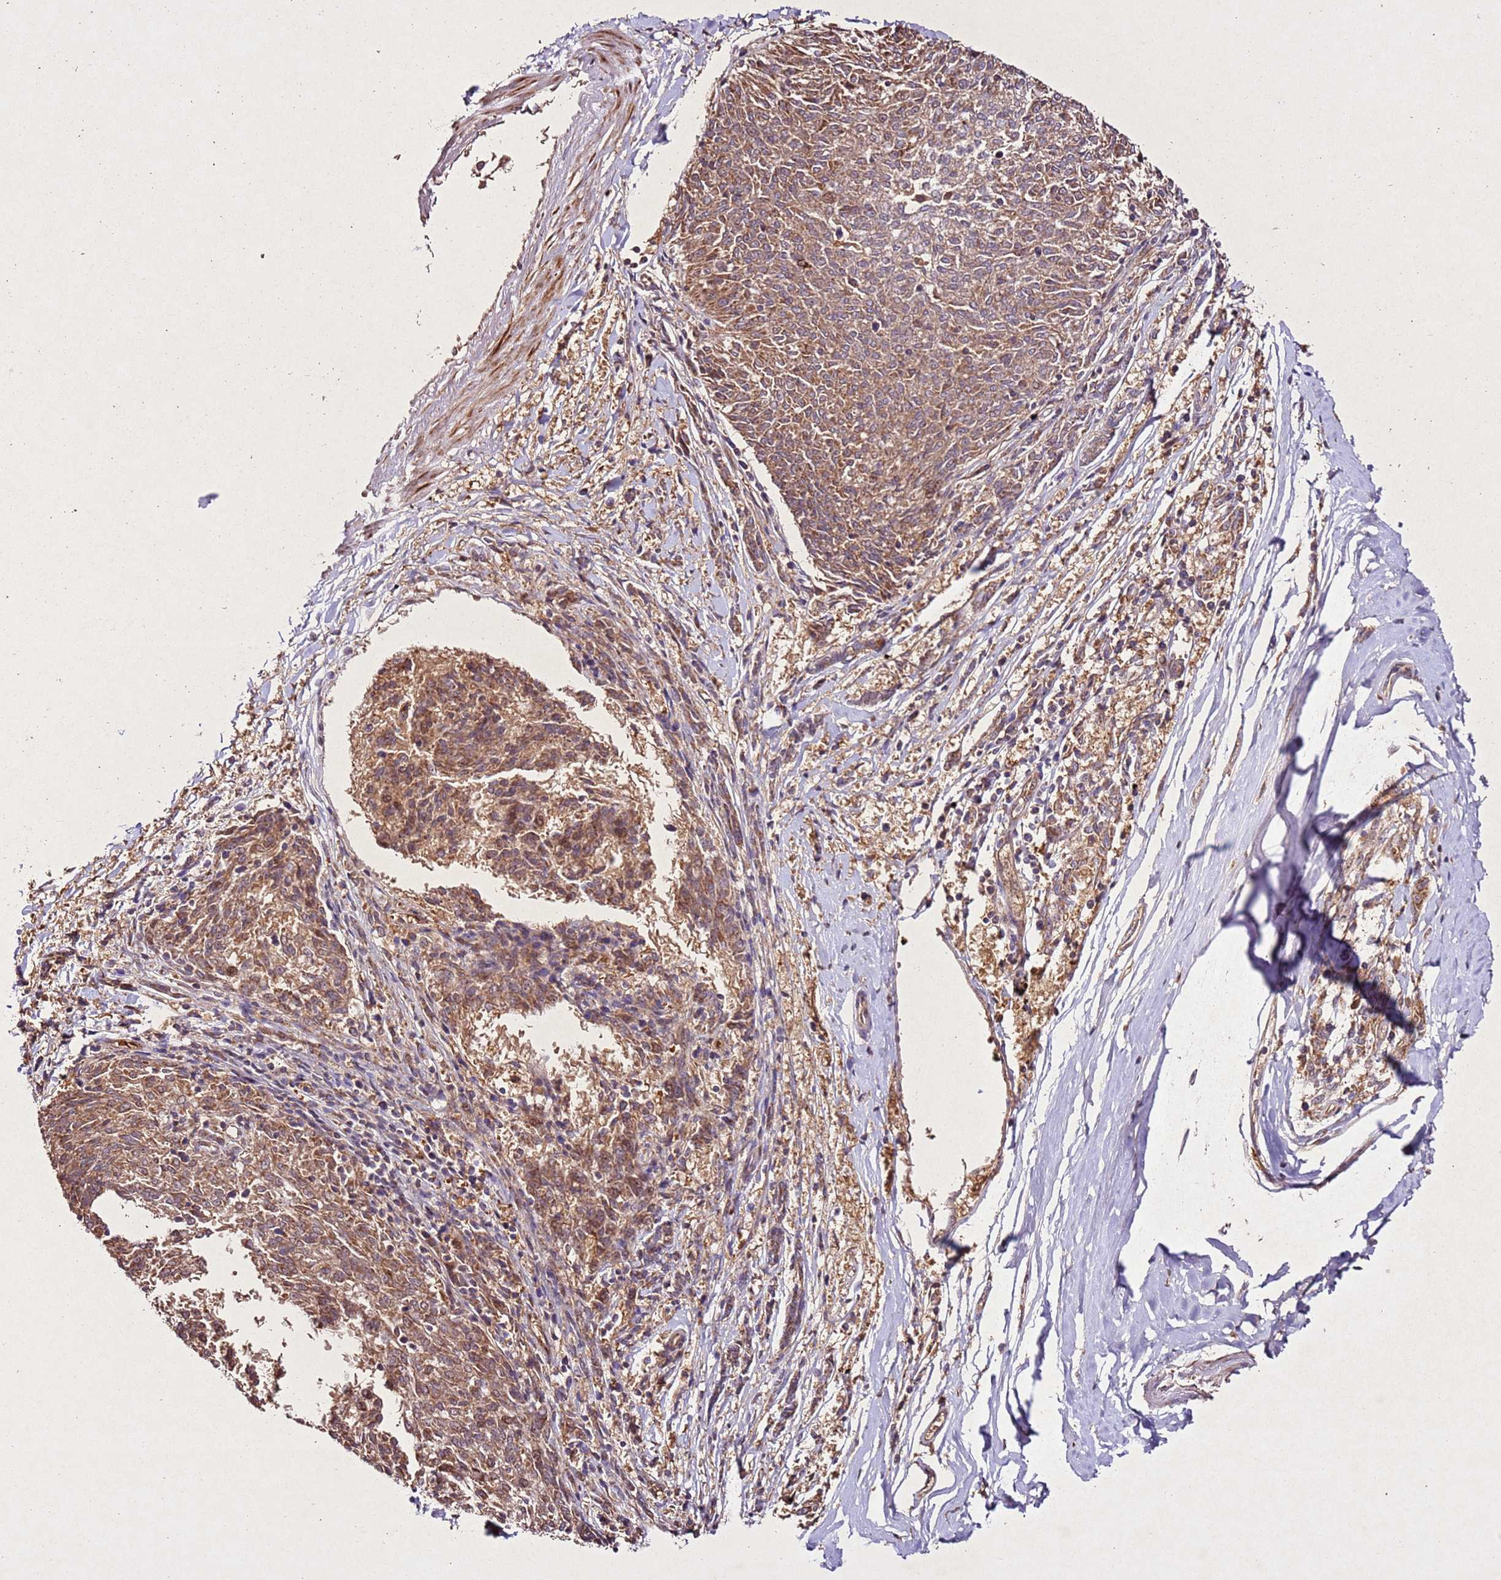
{"staining": {"intensity": "moderate", "quantity": ">75%", "location": "cytoplasmic/membranous"}, "tissue": "melanoma", "cell_type": "Tumor cells", "image_type": "cancer", "snomed": [{"axis": "morphology", "description": "Malignant melanoma, NOS"}, {"axis": "topography", "description": "Skin"}], "caption": "Protein expression analysis of melanoma shows moderate cytoplasmic/membranous staining in about >75% of tumor cells.", "gene": "PTMA", "patient": {"sex": "female", "age": 72}}